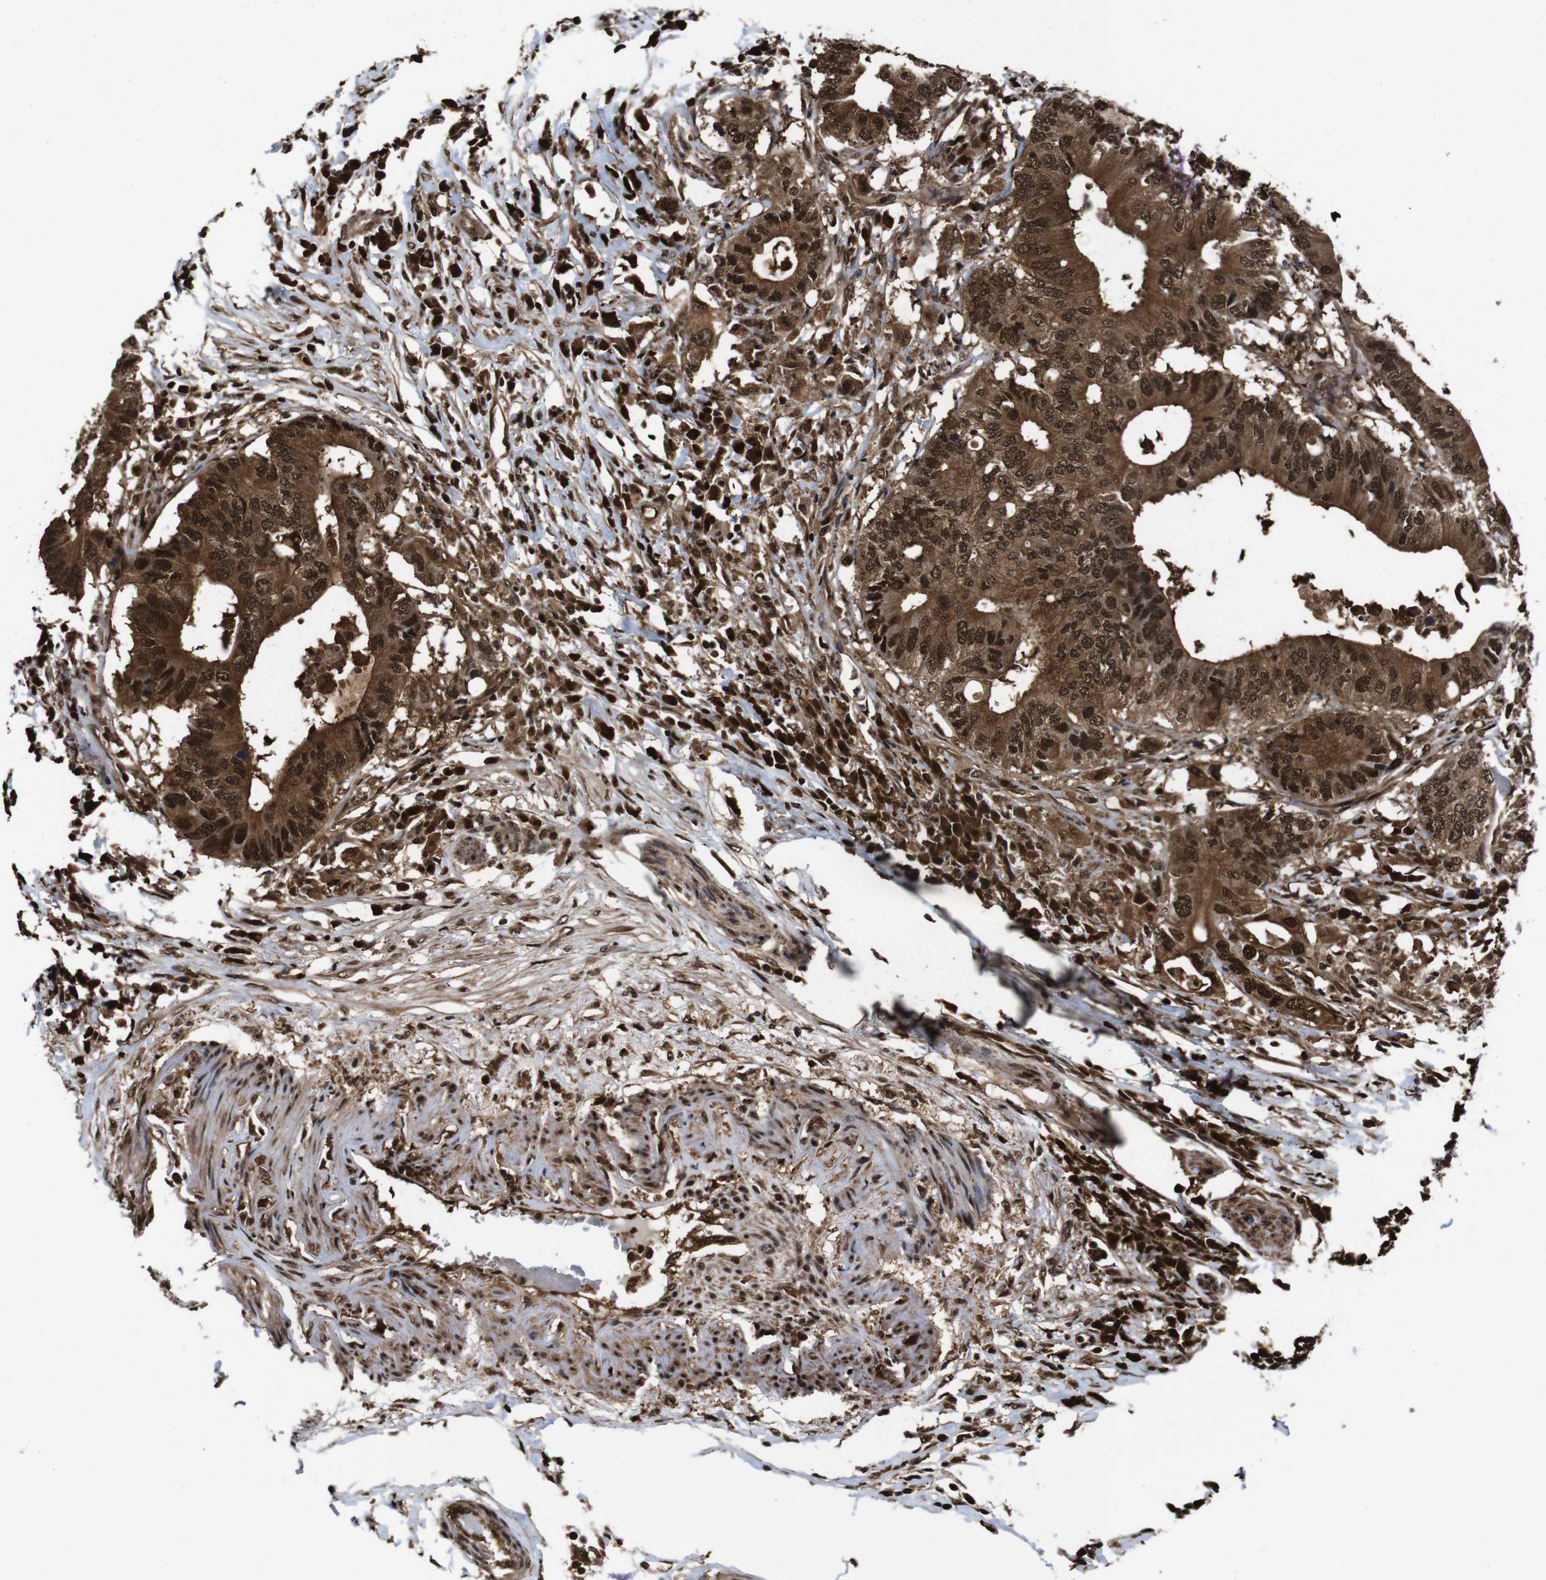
{"staining": {"intensity": "moderate", "quantity": ">75%", "location": "cytoplasmic/membranous,nuclear"}, "tissue": "colorectal cancer", "cell_type": "Tumor cells", "image_type": "cancer", "snomed": [{"axis": "morphology", "description": "Adenocarcinoma, NOS"}, {"axis": "topography", "description": "Colon"}], "caption": "A photomicrograph showing moderate cytoplasmic/membranous and nuclear expression in about >75% of tumor cells in colorectal cancer (adenocarcinoma), as visualized by brown immunohistochemical staining.", "gene": "VCP", "patient": {"sex": "male", "age": 71}}